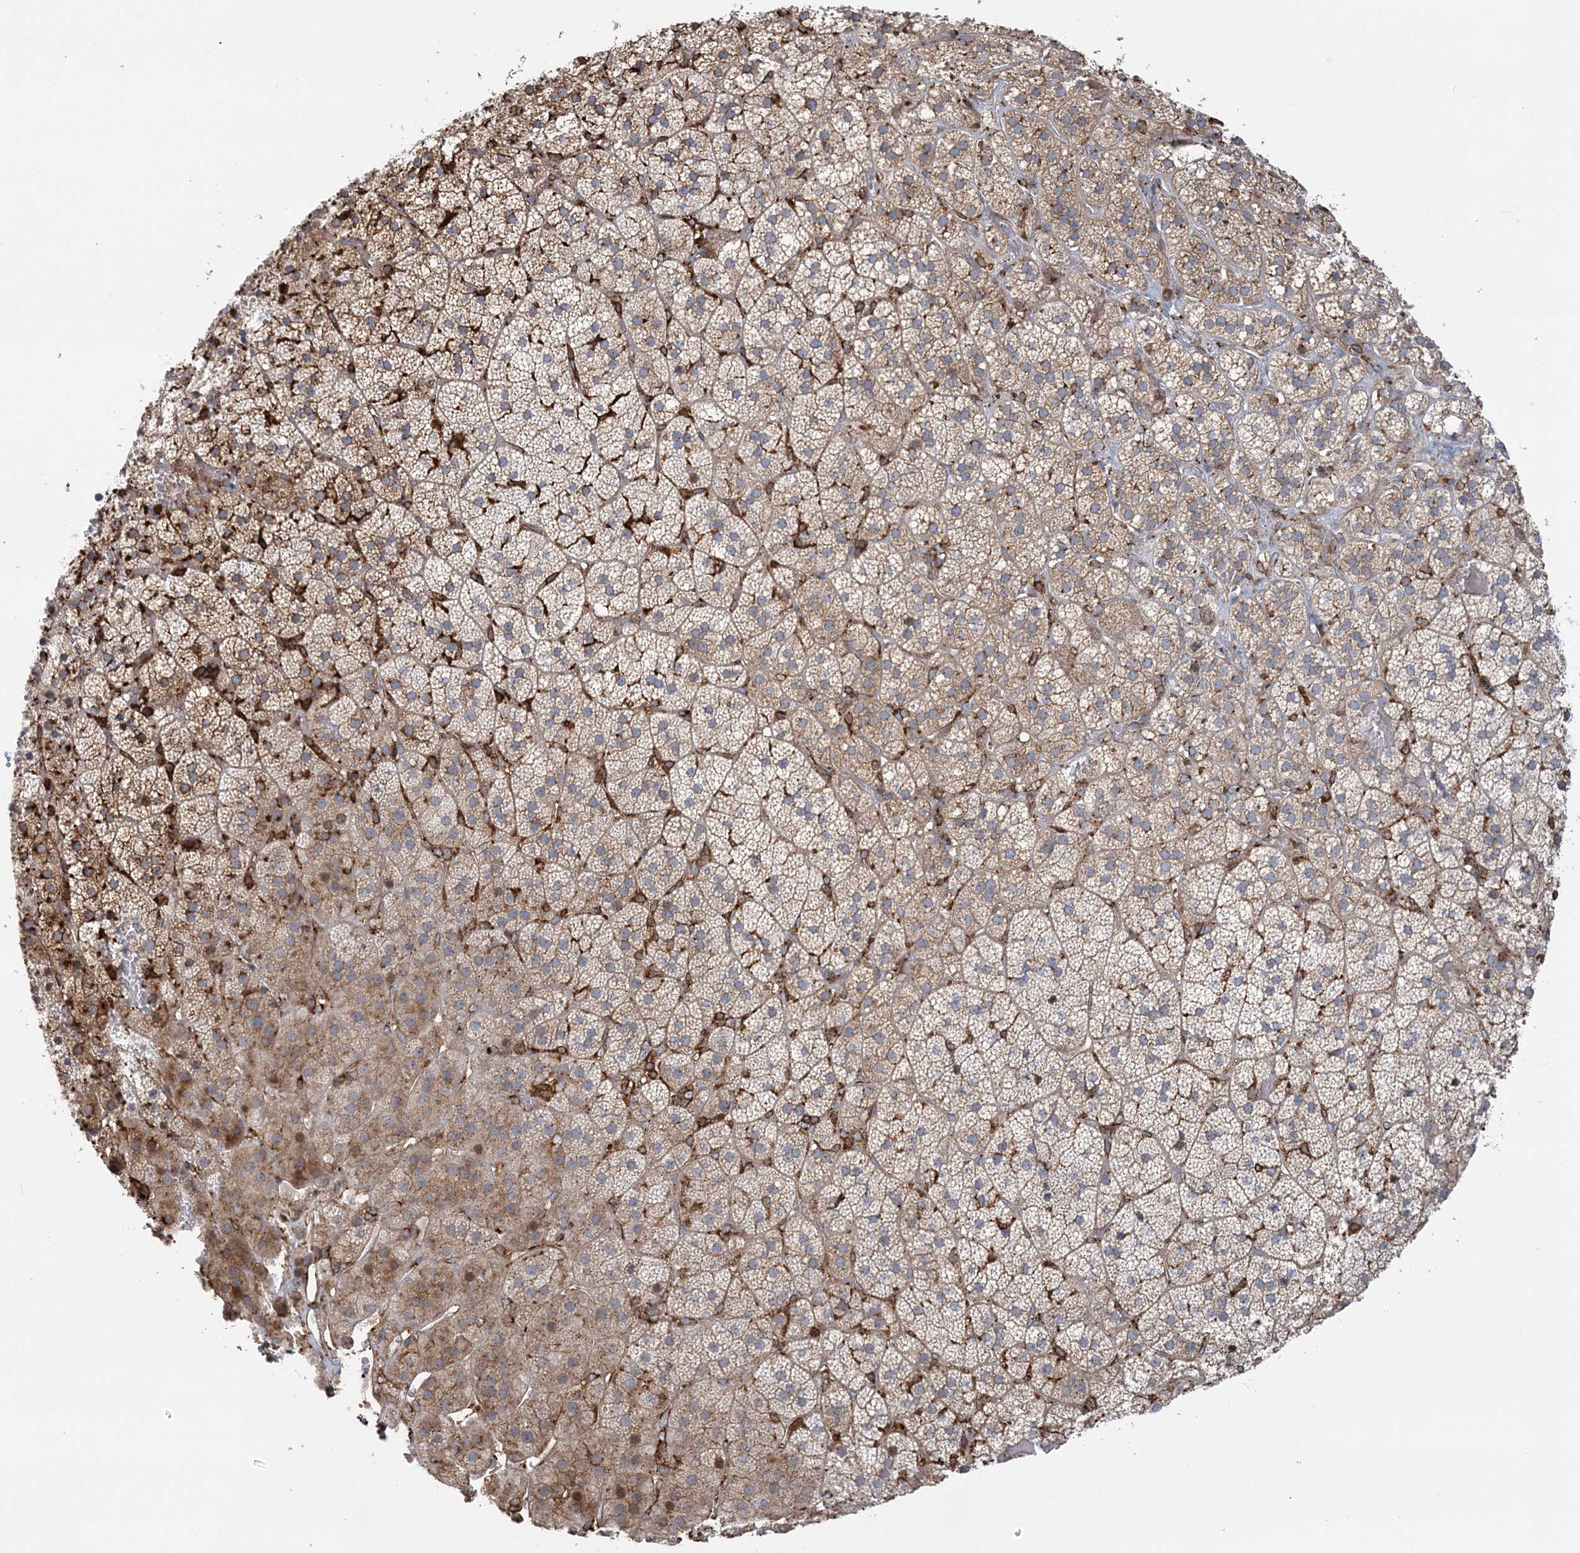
{"staining": {"intensity": "moderate", "quantity": "25%-75%", "location": "cytoplasmic/membranous"}, "tissue": "adrenal gland", "cell_type": "Glandular cells", "image_type": "normal", "snomed": [{"axis": "morphology", "description": "Normal tissue, NOS"}, {"axis": "topography", "description": "Adrenal gland"}], "caption": "IHC (DAB (3,3'-diaminobenzidine)) staining of unremarkable adrenal gland reveals moderate cytoplasmic/membranous protein expression in approximately 25%-75% of glandular cells.", "gene": "TRAF3IP2", "patient": {"sex": "female", "age": 44}}